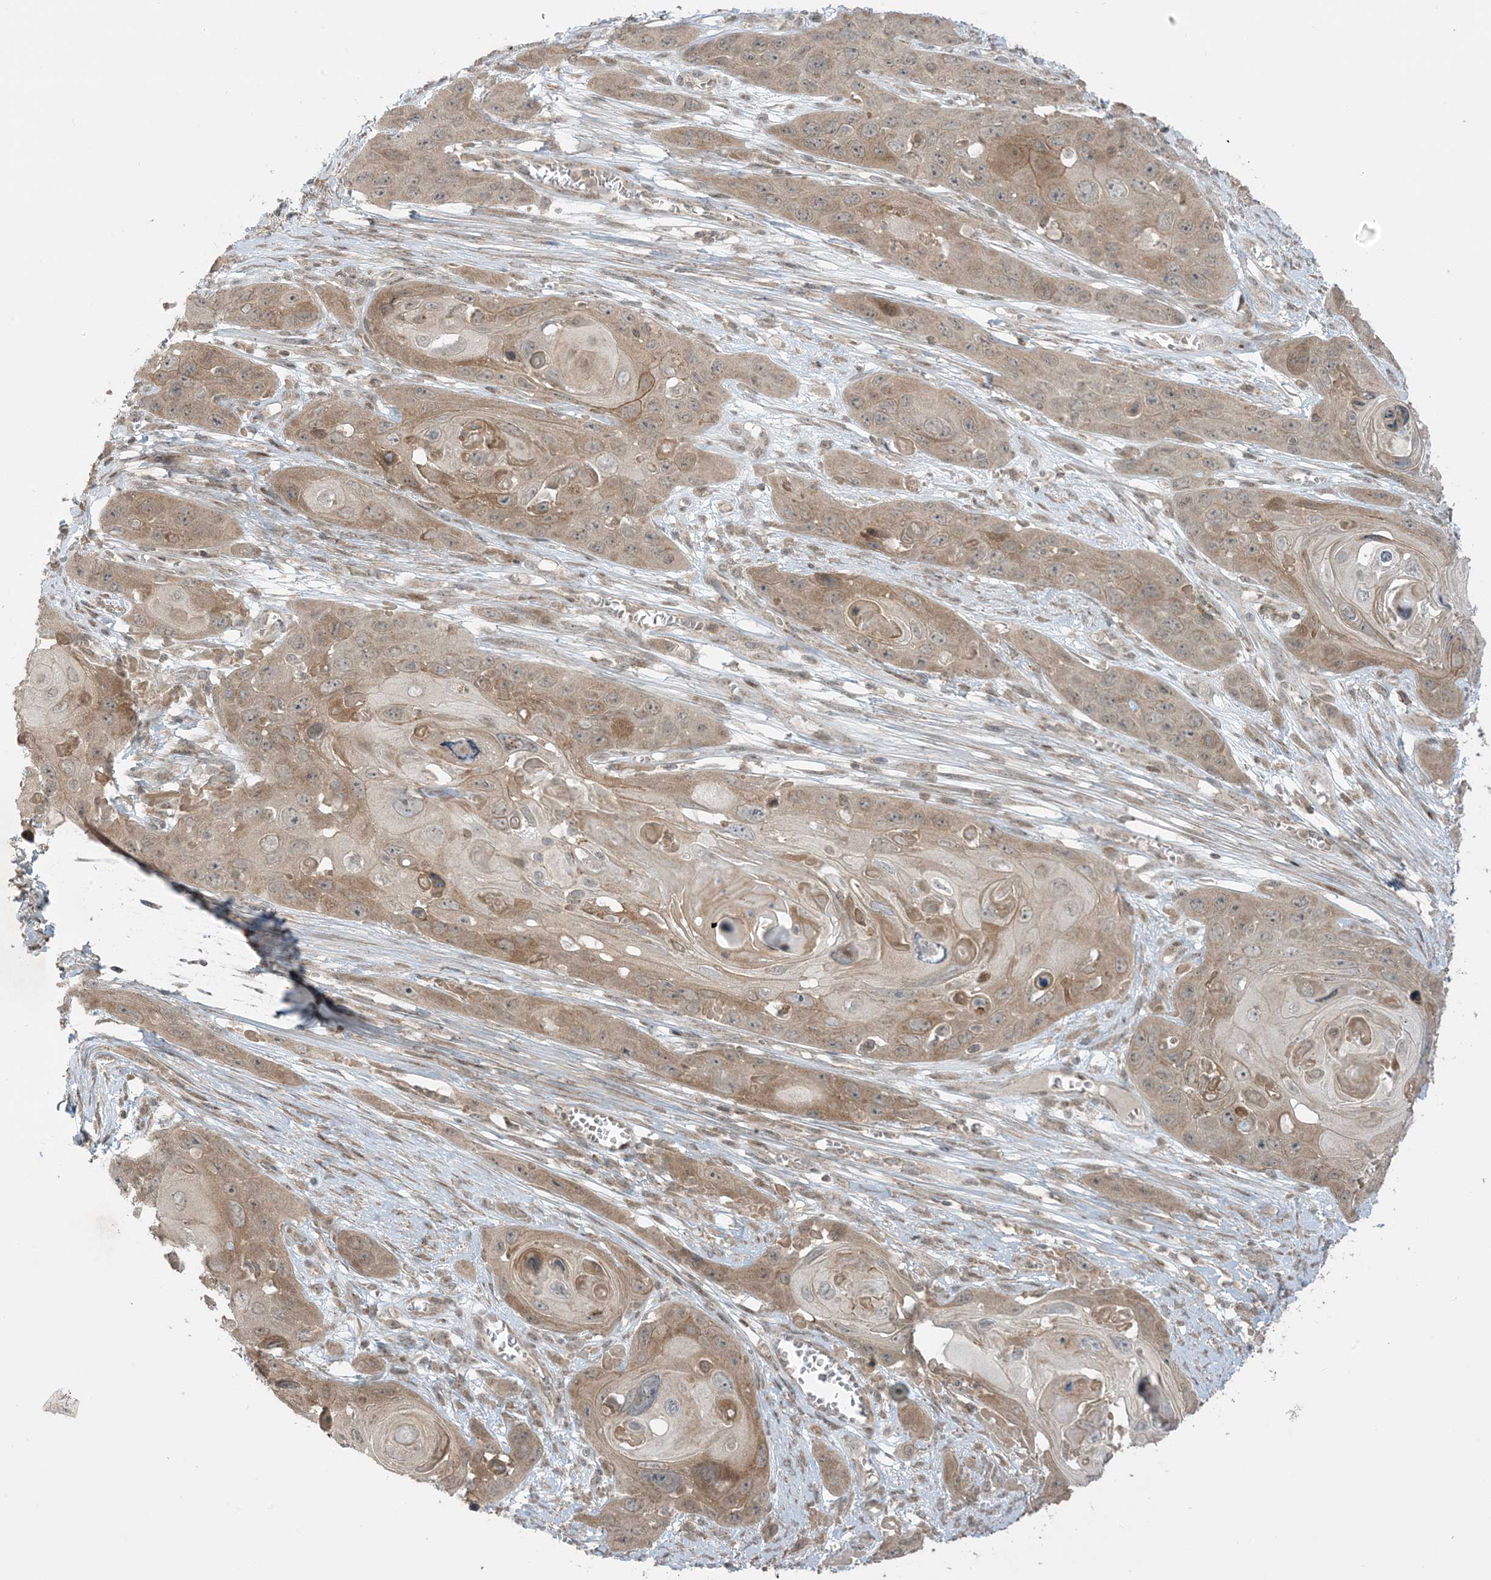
{"staining": {"intensity": "moderate", "quantity": ">75%", "location": "cytoplasmic/membranous"}, "tissue": "skin cancer", "cell_type": "Tumor cells", "image_type": "cancer", "snomed": [{"axis": "morphology", "description": "Squamous cell carcinoma, NOS"}, {"axis": "topography", "description": "Skin"}], "caption": "Protein expression analysis of human skin squamous cell carcinoma reveals moderate cytoplasmic/membranous positivity in approximately >75% of tumor cells. (brown staining indicates protein expression, while blue staining denotes nuclei).", "gene": "PHLDB2", "patient": {"sex": "male", "age": 55}}